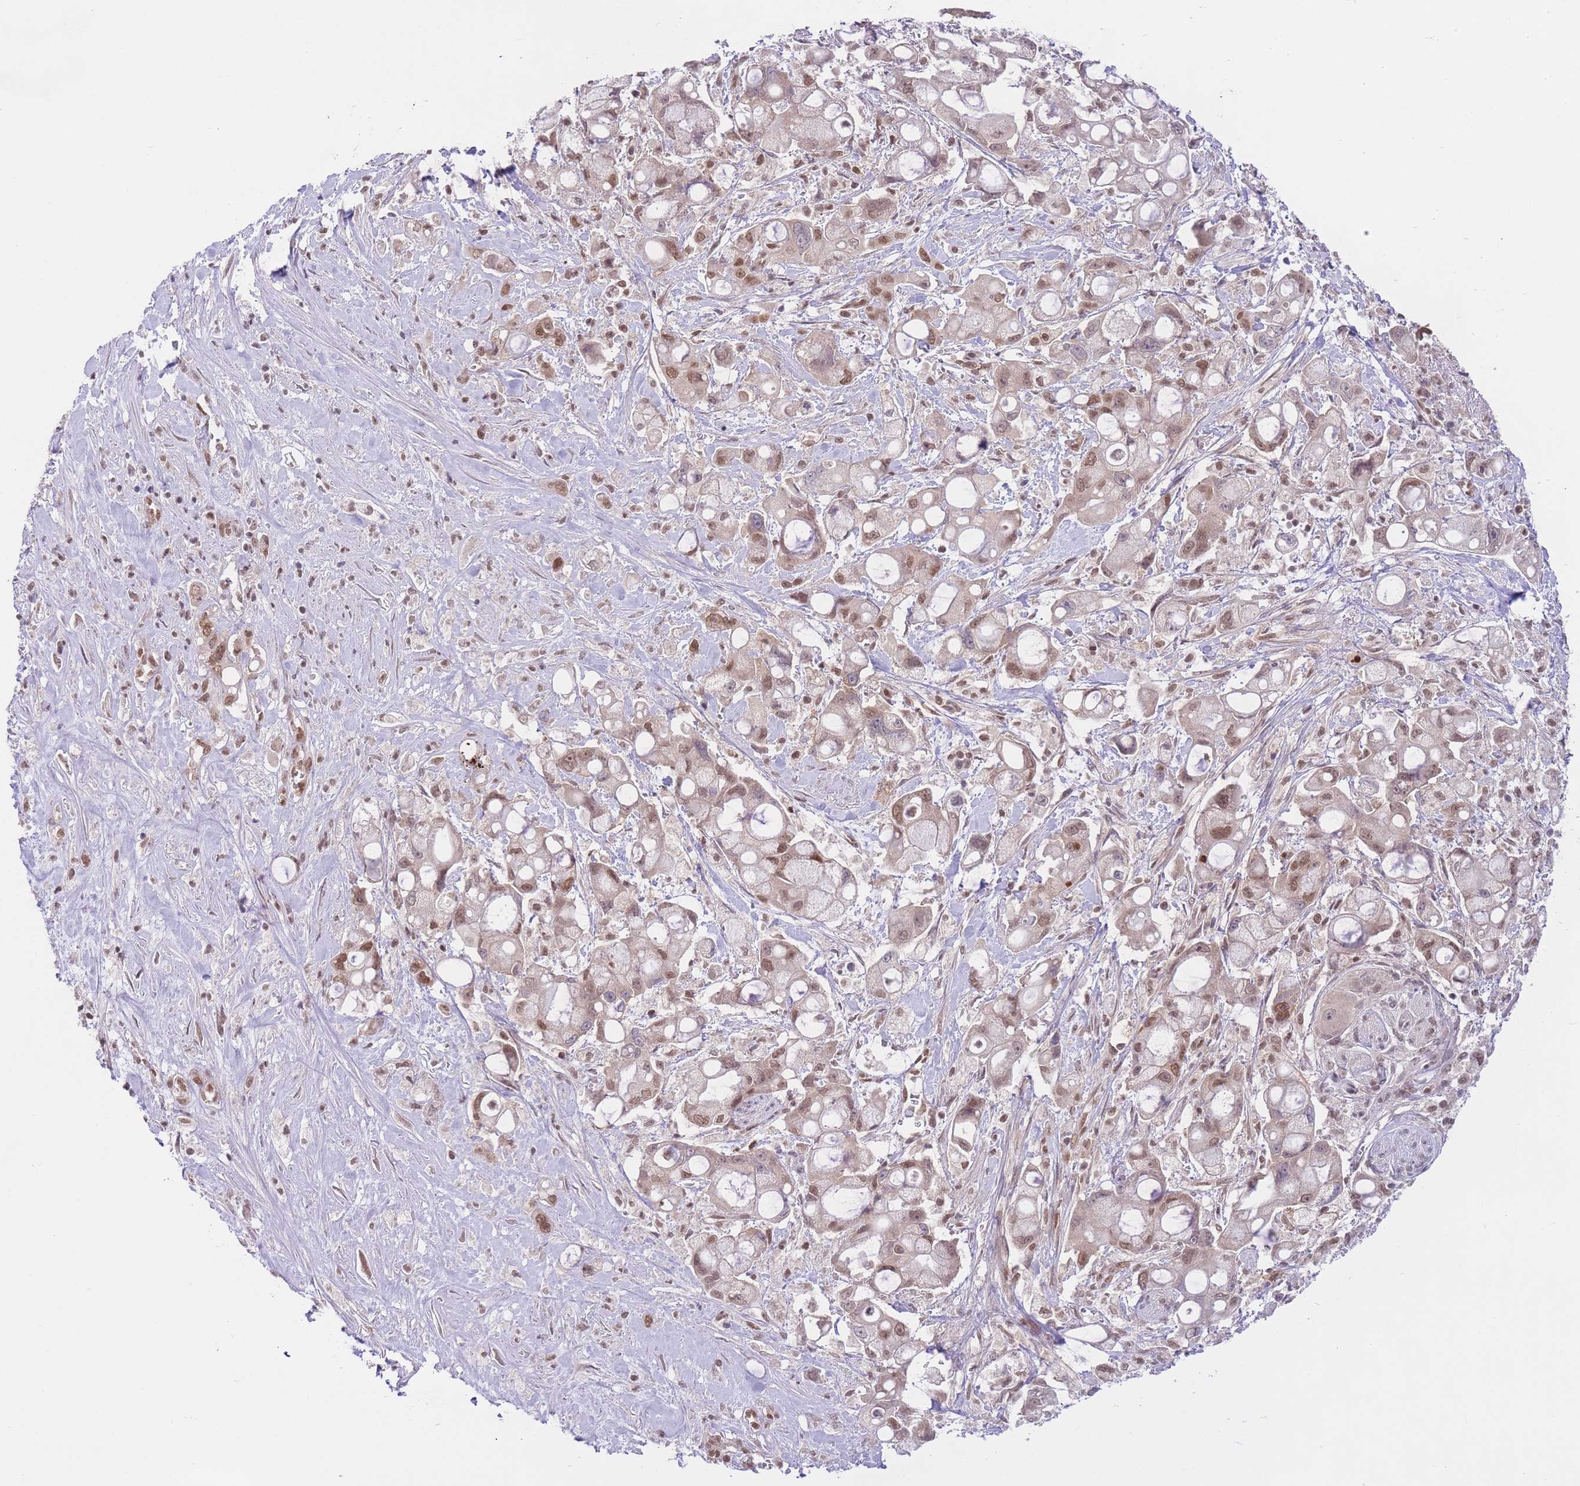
{"staining": {"intensity": "moderate", "quantity": ">75%", "location": "nuclear"}, "tissue": "pancreatic cancer", "cell_type": "Tumor cells", "image_type": "cancer", "snomed": [{"axis": "morphology", "description": "Adenocarcinoma, NOS"}, {"axis": "topography", "description": "Pancreas"}], "caption": "Pancreatic adenocarcinoma was stained to show a protein in brown. There is medium levels of moderate nuclear expression in about >75% of tumor cells.", "gene": "TMED3", "patient": {"sex": "male", "age": 68}}